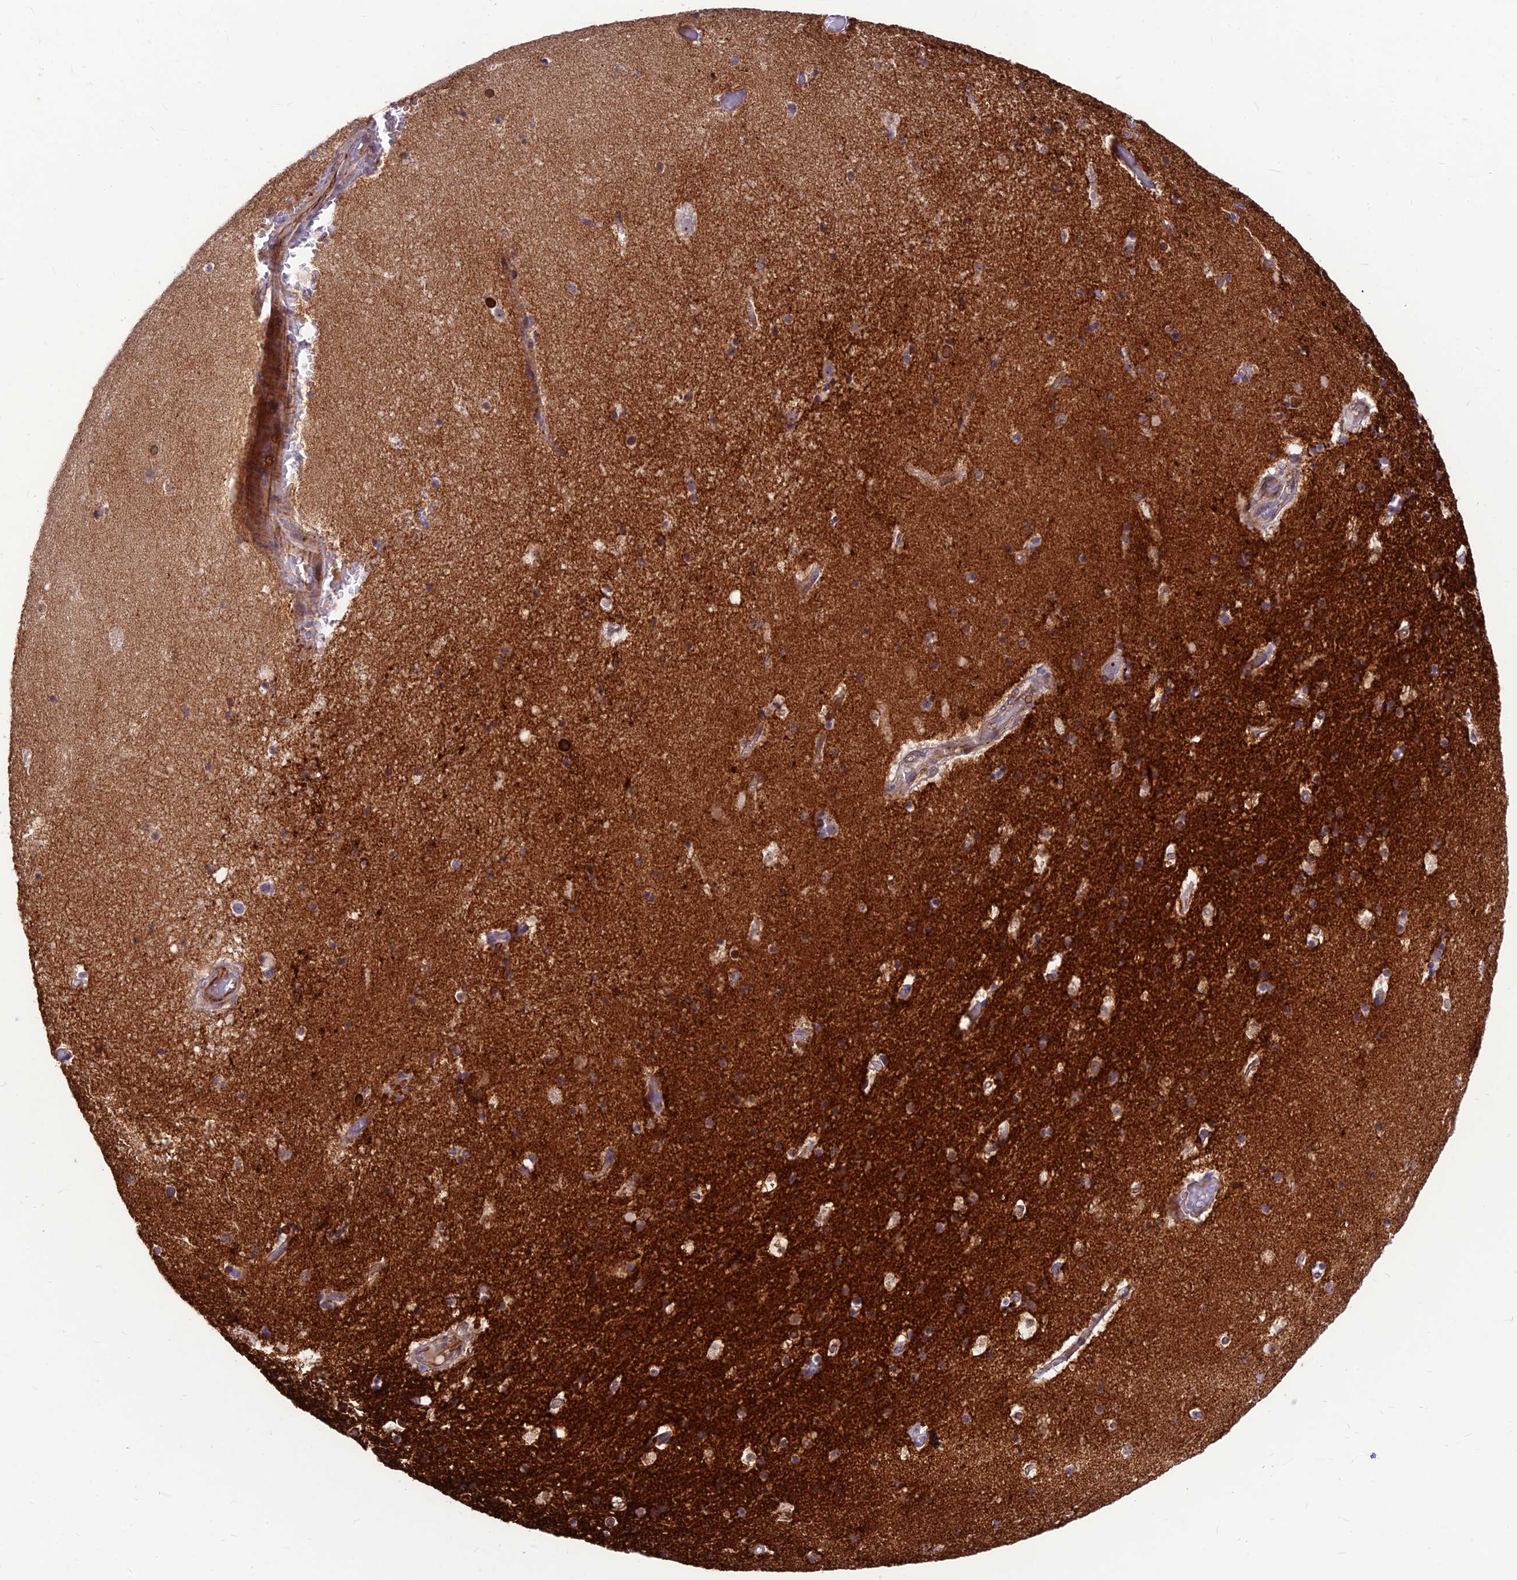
{"staining": {"intensity": "strong", "quantity": "<25%", "location": "nuclear"}, "tissue": "hippocampus", "cell_type": "Glial cells", "image_type": "normal", "snomed": [{"axis": "morphology", "description": "Normal tissue, NOS"}, {"axis": "topography", "description": "Hippocampus"}], "caption": "This is an image of immunohistochemistry (IHC) staining of benign hippocampus, which shows strong positivity in the nuclear of glial cells.", "gene": "ST8SIA5", "patient": {"sex": "female", "age": 52}}